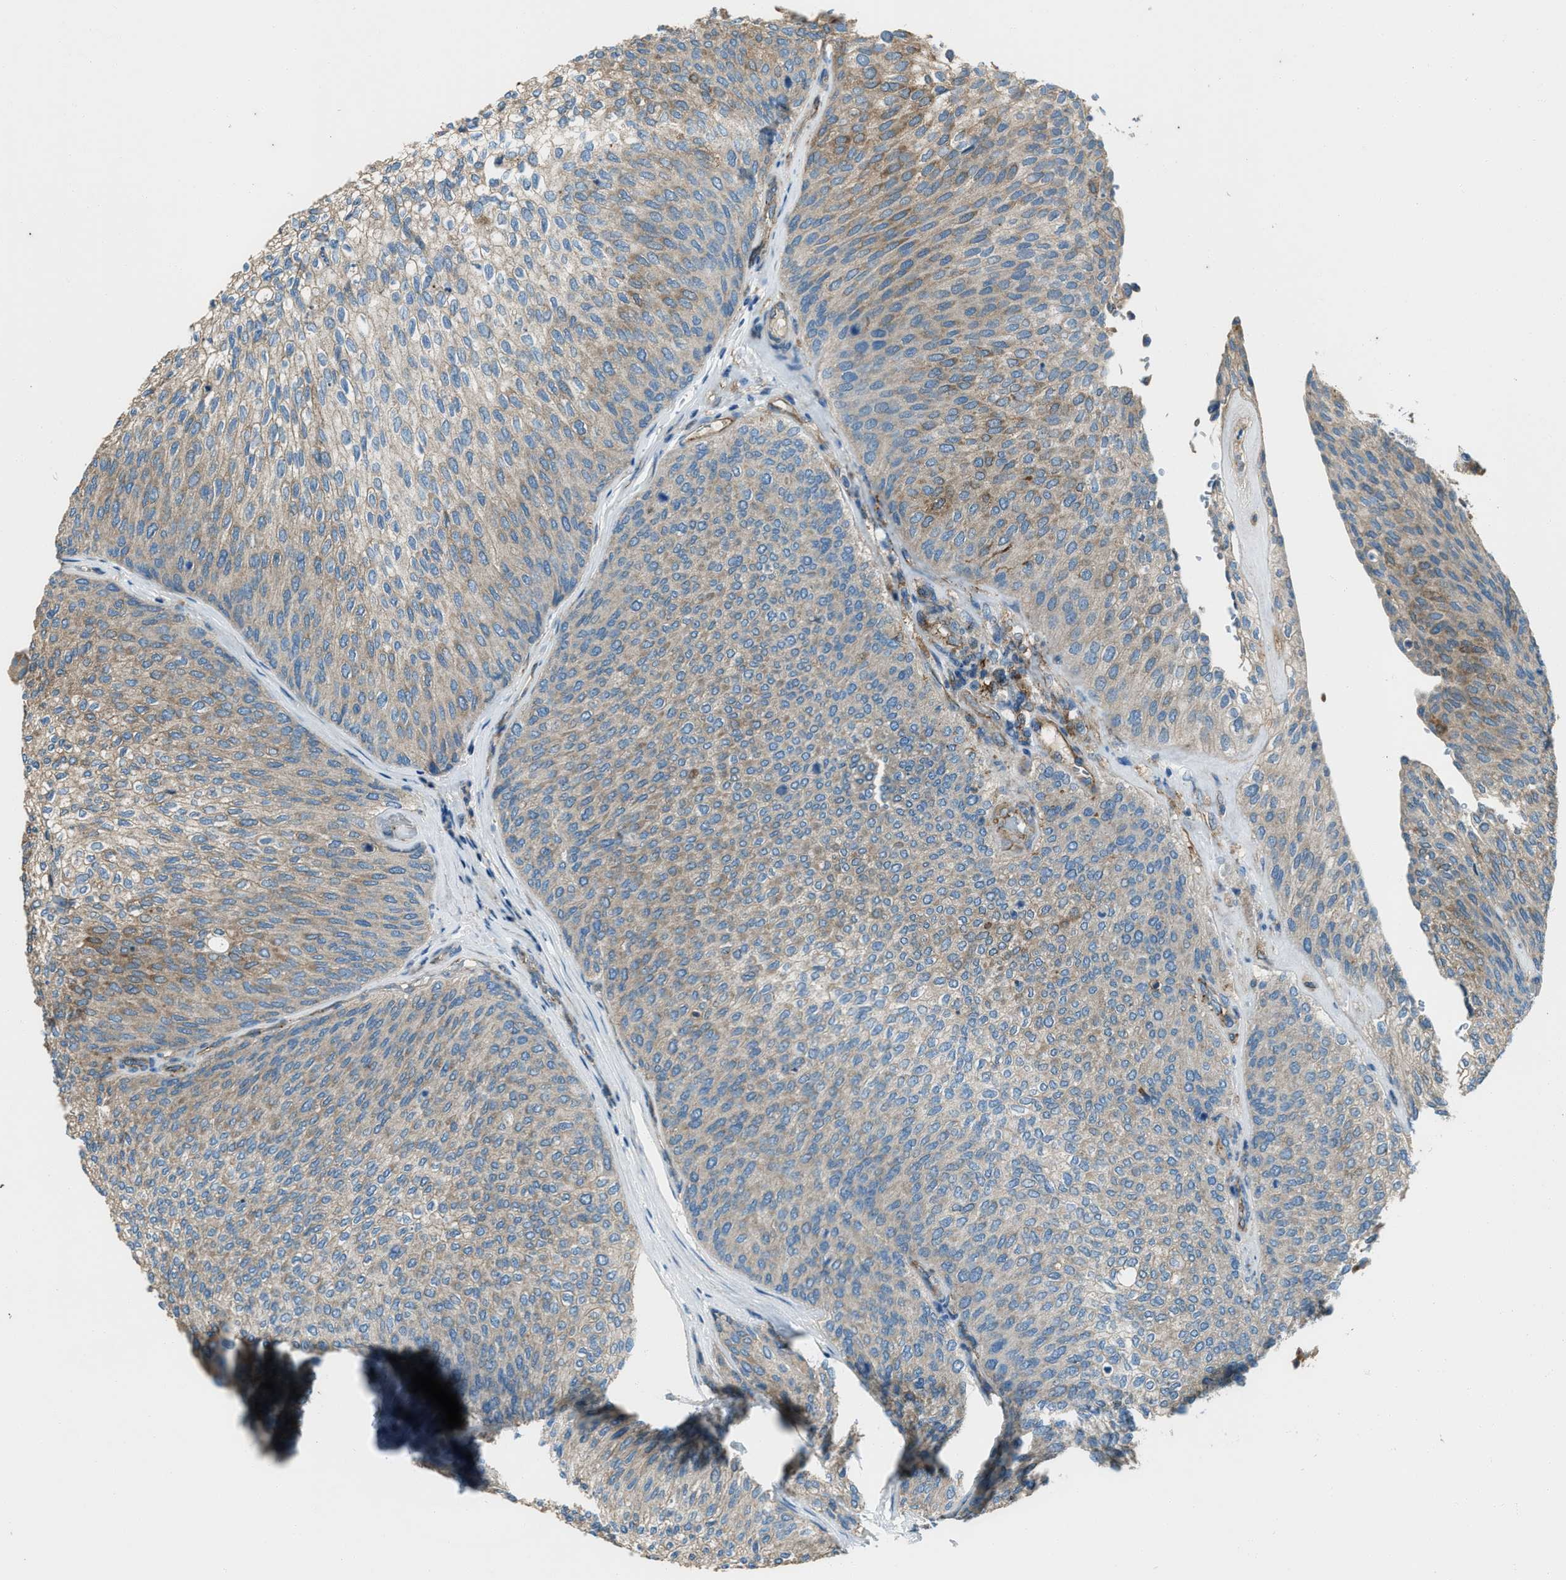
{"staining": {"intensity": "strong", "quantity": "<25%", "location": "cytoplasmic/membranous"}, "tissue": "urothelial cancer", "cell_type": "Tumor cells", "image_type": "cancer", "snomed": [{"axis": "morphology", "description": "Urothelial carcinoma, Low grade"}, {"axis": "topography", "description": "Urinary bladder"}], "caption": "Immunohistochemistry (IHC) of low-grade urothelial carcinoma shows medium levels of strong cytoplasmic/membranous staining in approximately <25% of tumor cells. The staining was performed using DAB to visualize the protein expression in brown, while the nuclei were stained in blue with hematoxylin (Magnification: 20x).", "gene": "SVIL", "patient": {"sex": "female", "age": 79}}